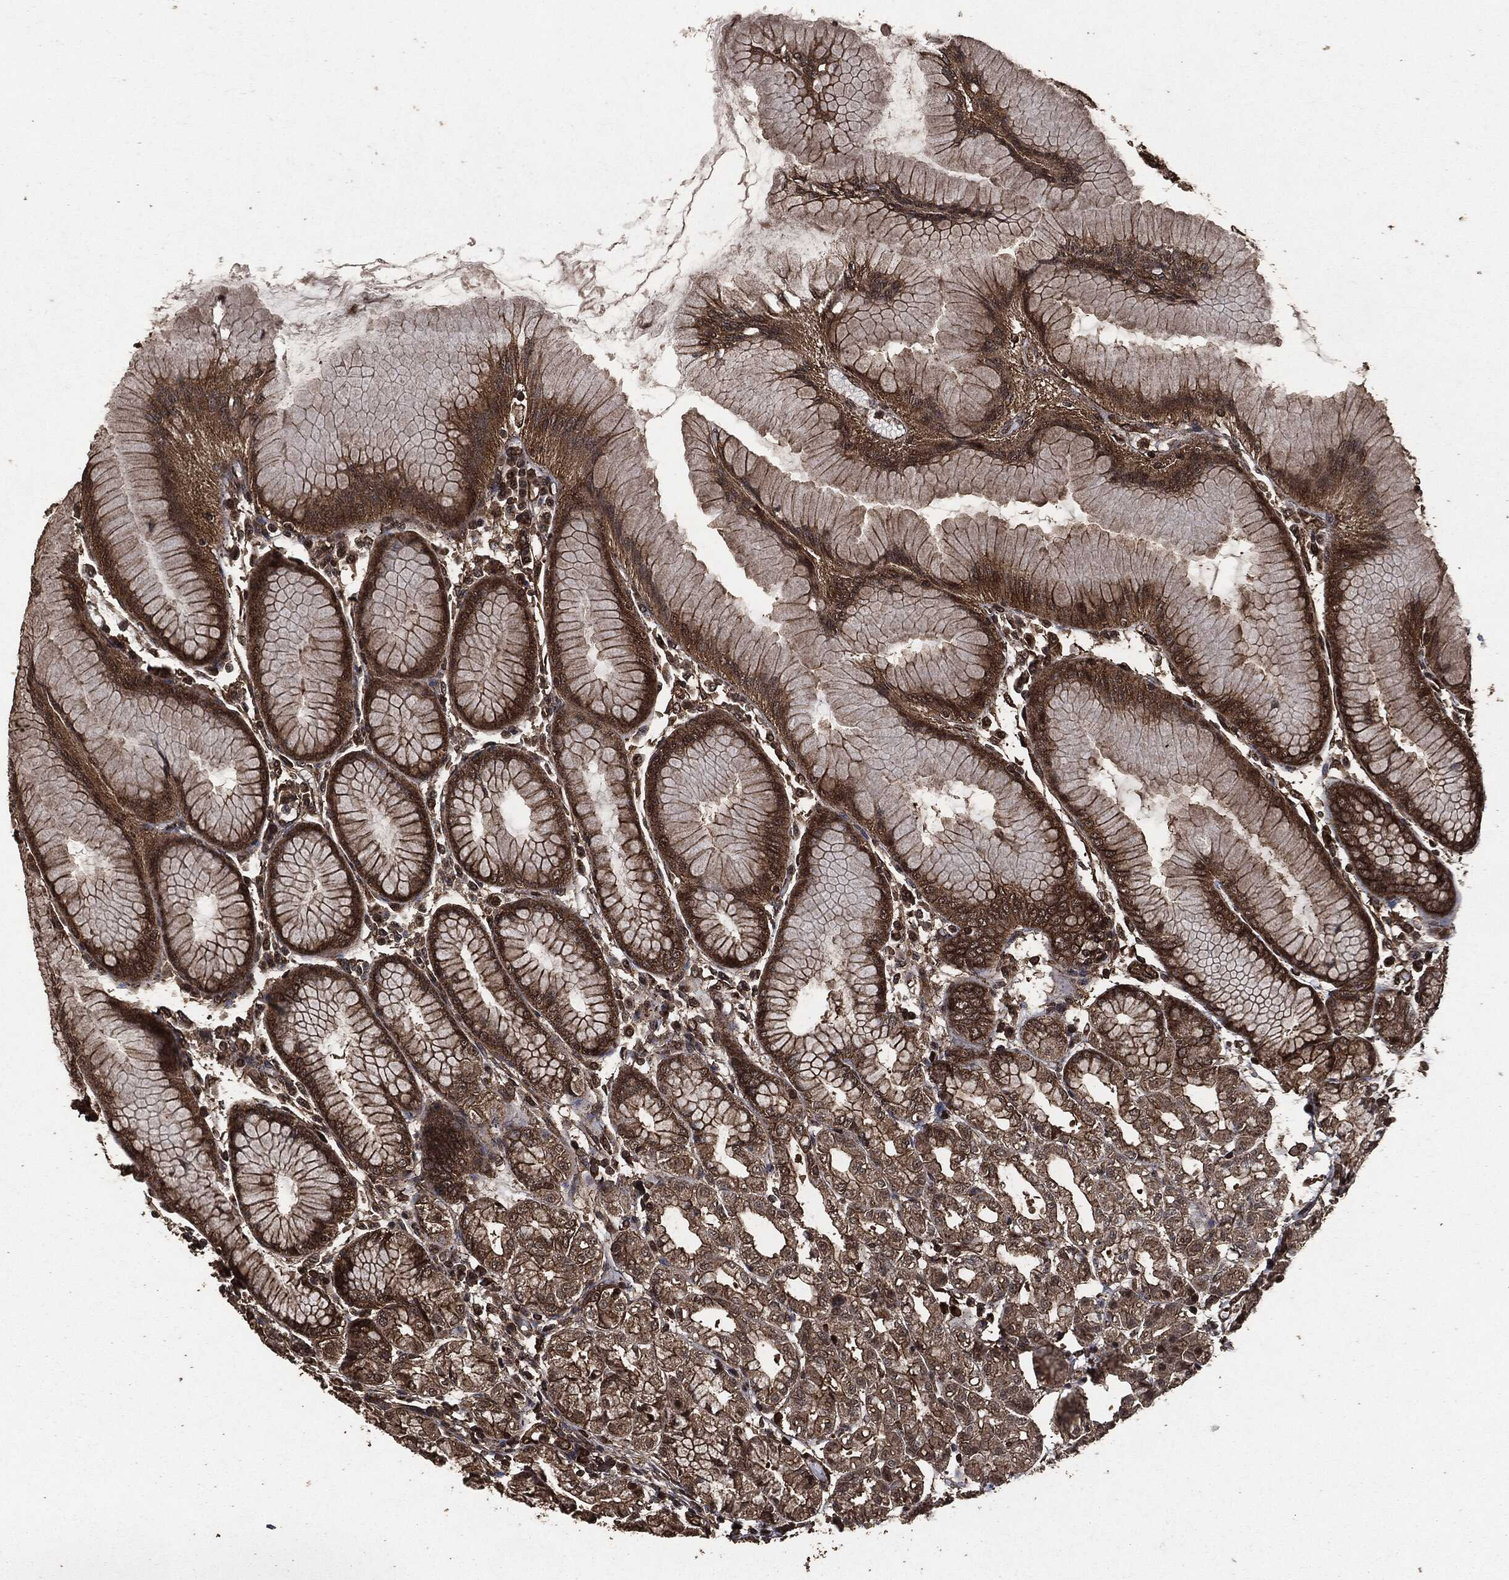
{"staining": {"intensity": "strong", "quantity": "25%-75%", "location": "cytoplasmic/membranous"}, "tissue": "stomach", "cell_type": "Glandular cells", "image_type": "normal", "snomed": [{"axis": "morphology", "description": "Normal tissue, NOS"}, {"axis": "topography", "description": "Stomach"}], "caption": "Strong cytoplasmic/membranous protein staining is seen in about 25%-75% of glandular cells in stomach. (brown staining indicates protein expression, while blue staining denotes nuclei).", "gene": "HRAS", "patient": {"sex": "female", "age": 57}}